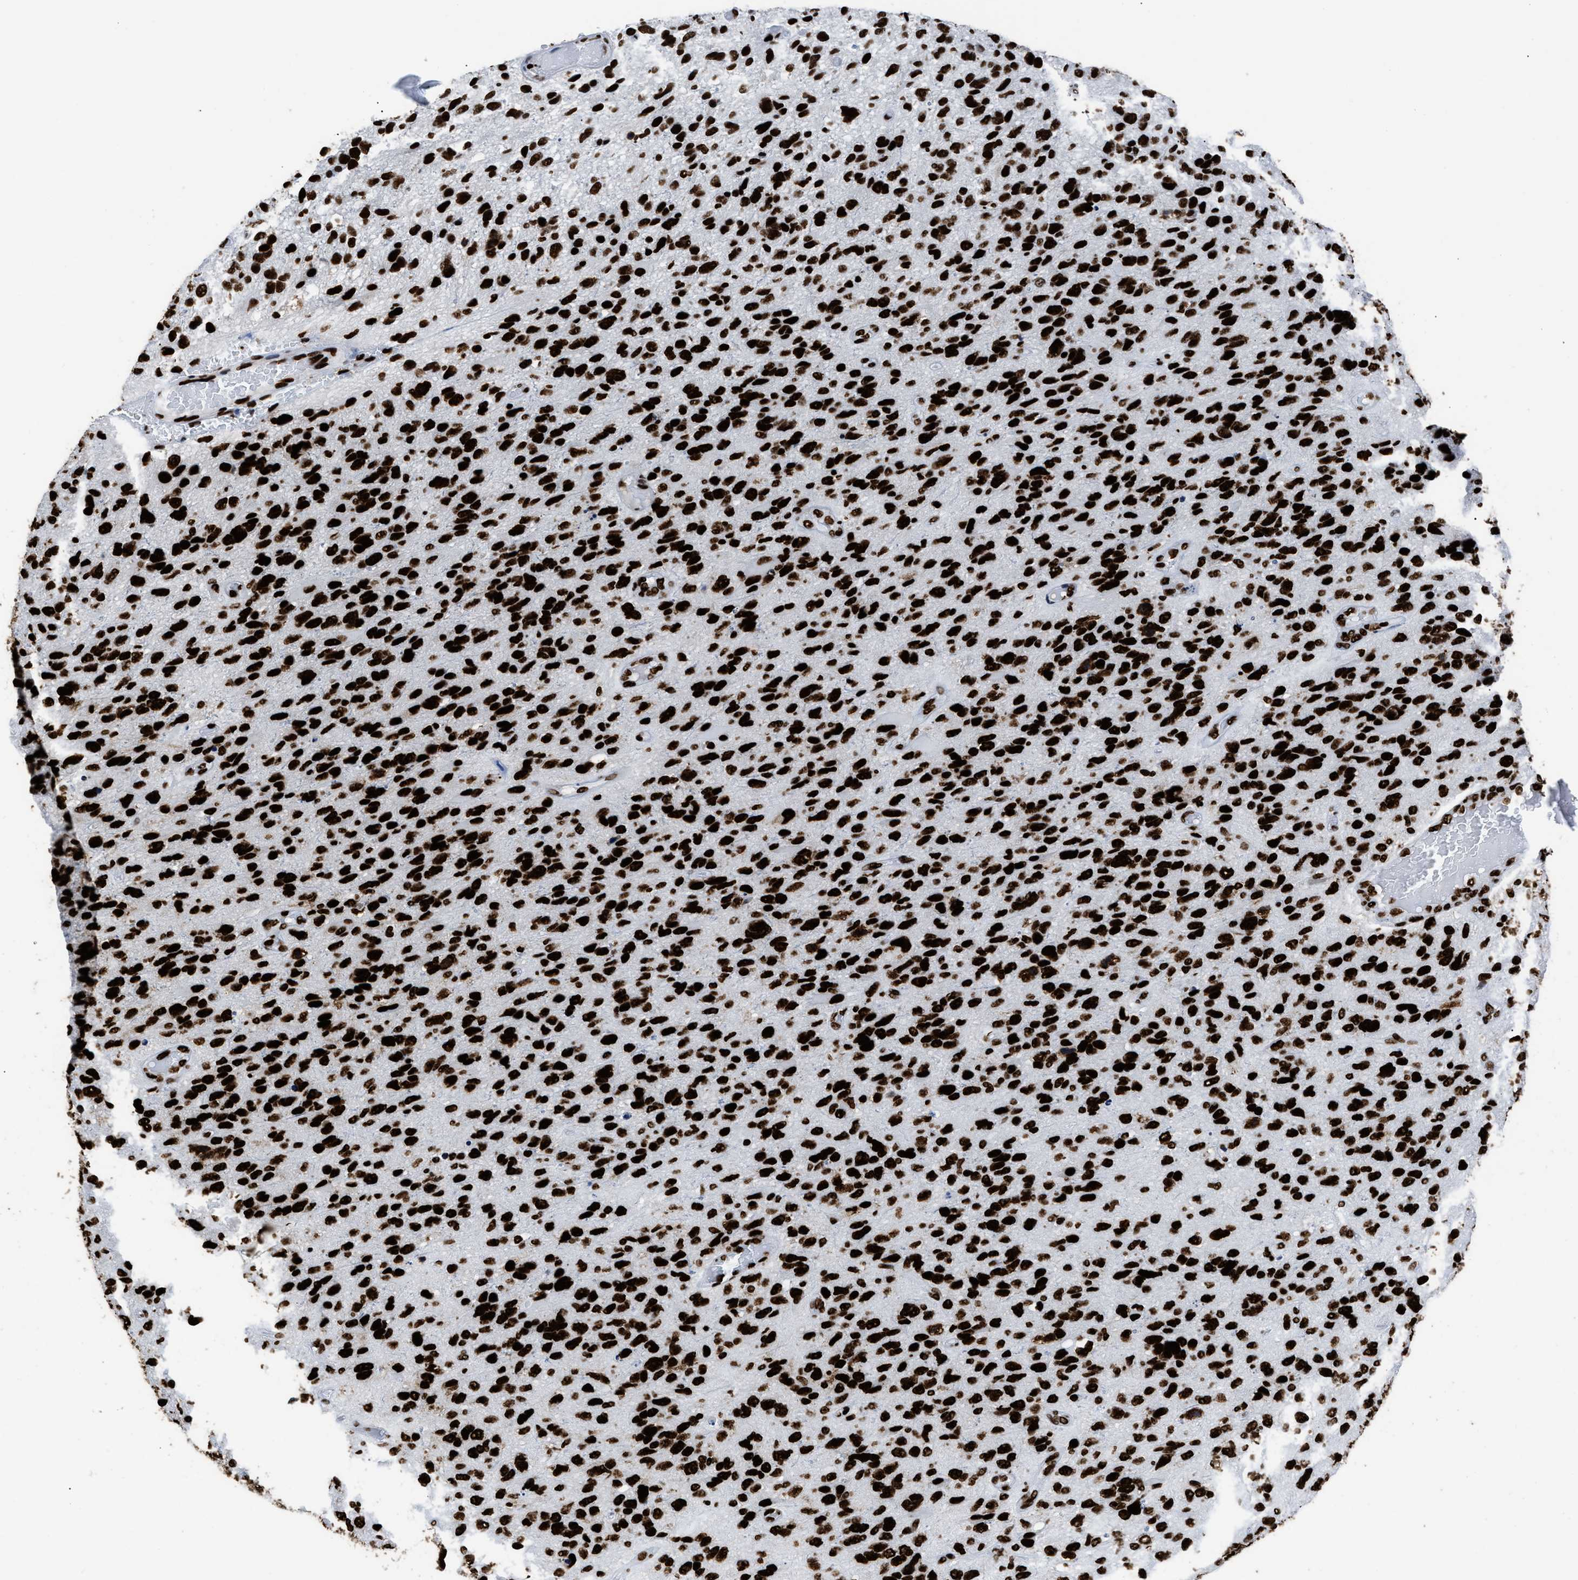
{"staining": {"intensity": "strong", "quantity": ">75%", "location": "nuclear"}, "tissue": "glioma", "cell_type": "Tumor cells", "image_type": "cancer", "snomed": [{"axis": "morphology", "description": "Glioma, malignant, High grade"}, {"axis": "topography", "description": "Brain"}], "caption": "Glioma was stained to show a protein in brown. There is high levels of strong nuclear staining in about >75% of tumor cells.", "gene": "HNRNPM", "patient": {"sex": "female", "age": 58}}